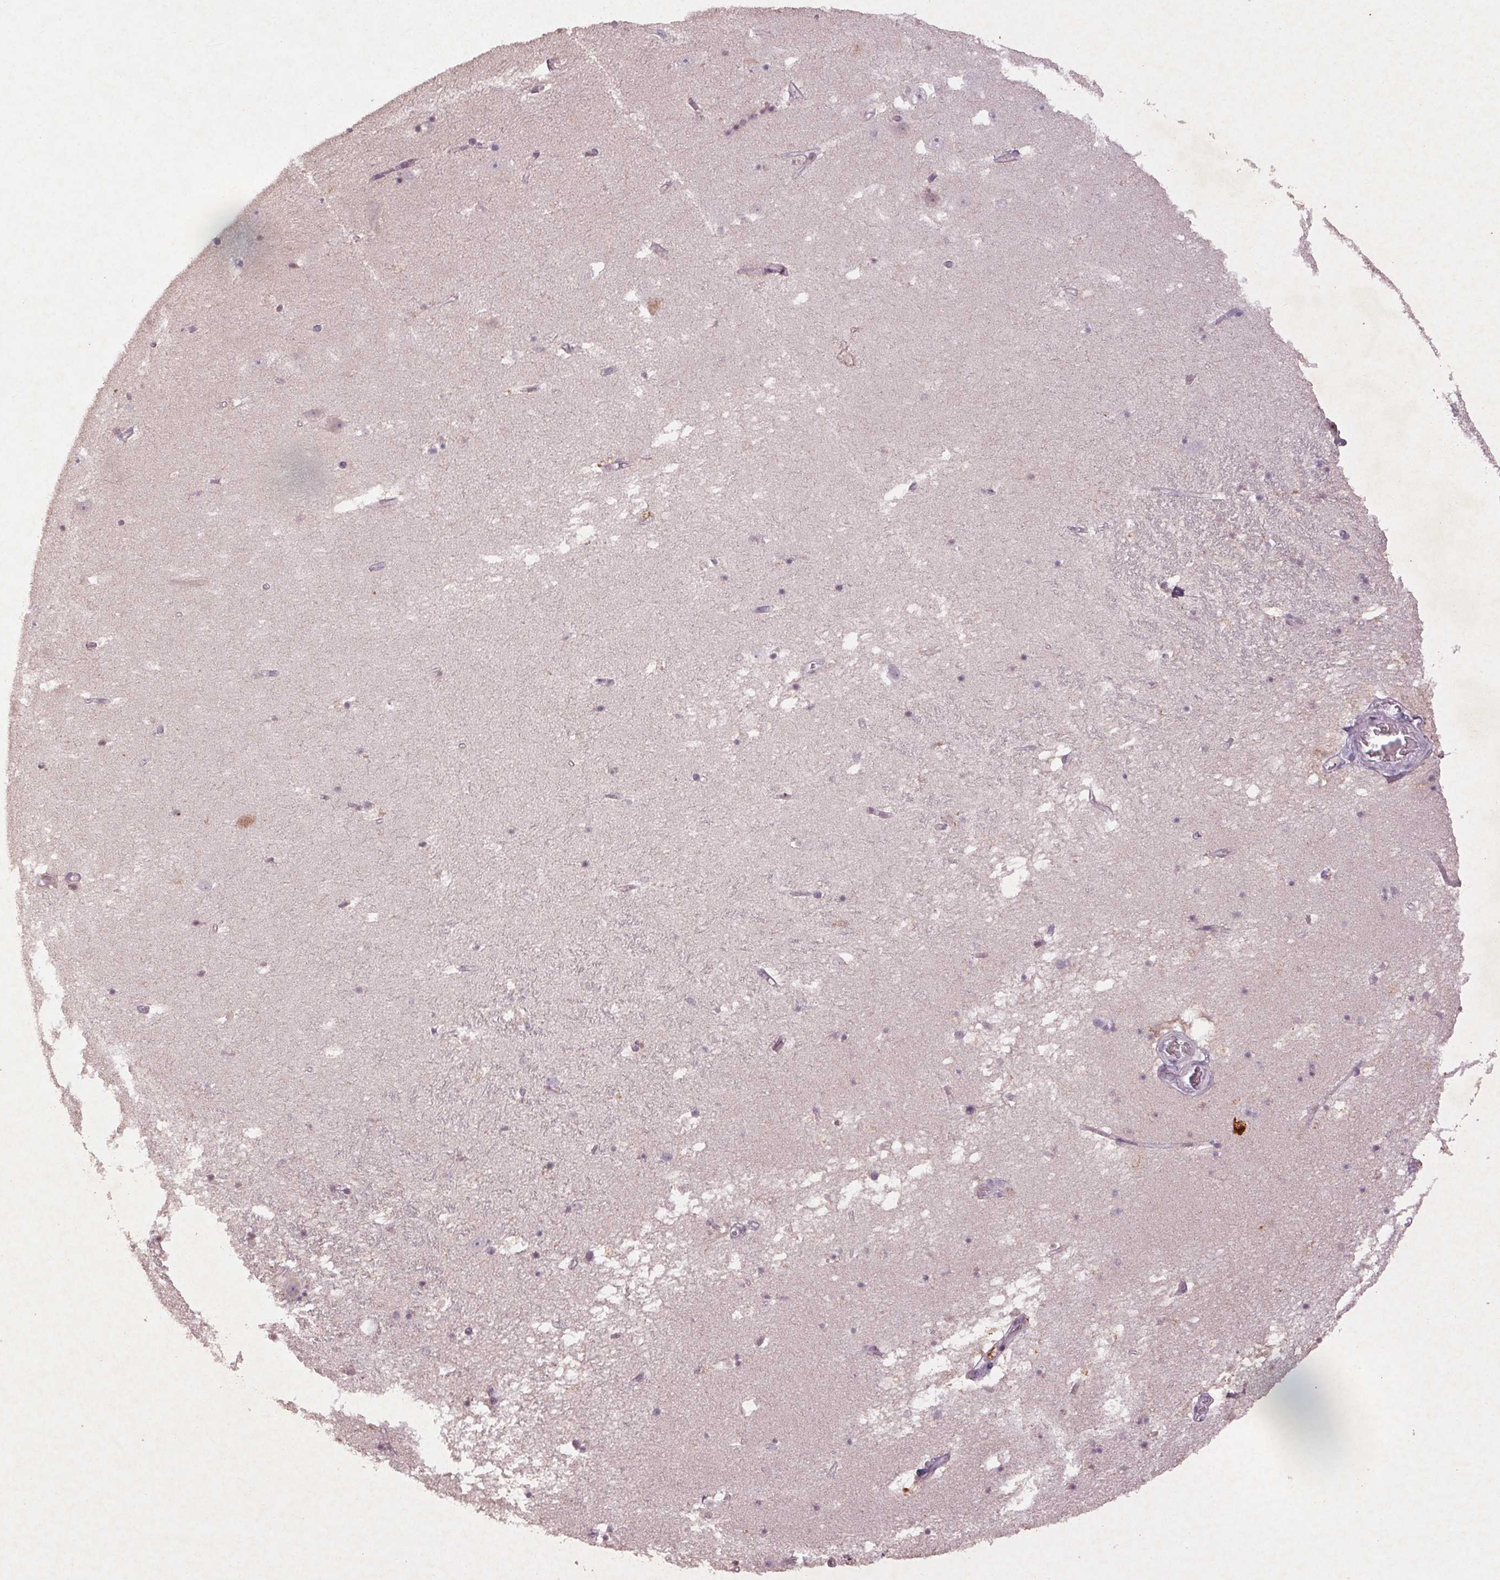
{"staining": {"intensity": "negative", "quantity": "none", "location": "none"}, "tissue": "hippocampus", "cell_type": "Glial cells", "image_type": "normal", "snomed": [{"axis": "morphology", "description": "Normal tissue, NOS"}, {"axis": "topography", "description": "Hippocampus"}], "caption": "Unremarkable hippocampus was stained to show a protein in brown. There is no significant expression in glial cells. Nuclei are stained in blue.", "gene": "ENSG00000255641", "patient": {"sex": "male", "age": 58}}